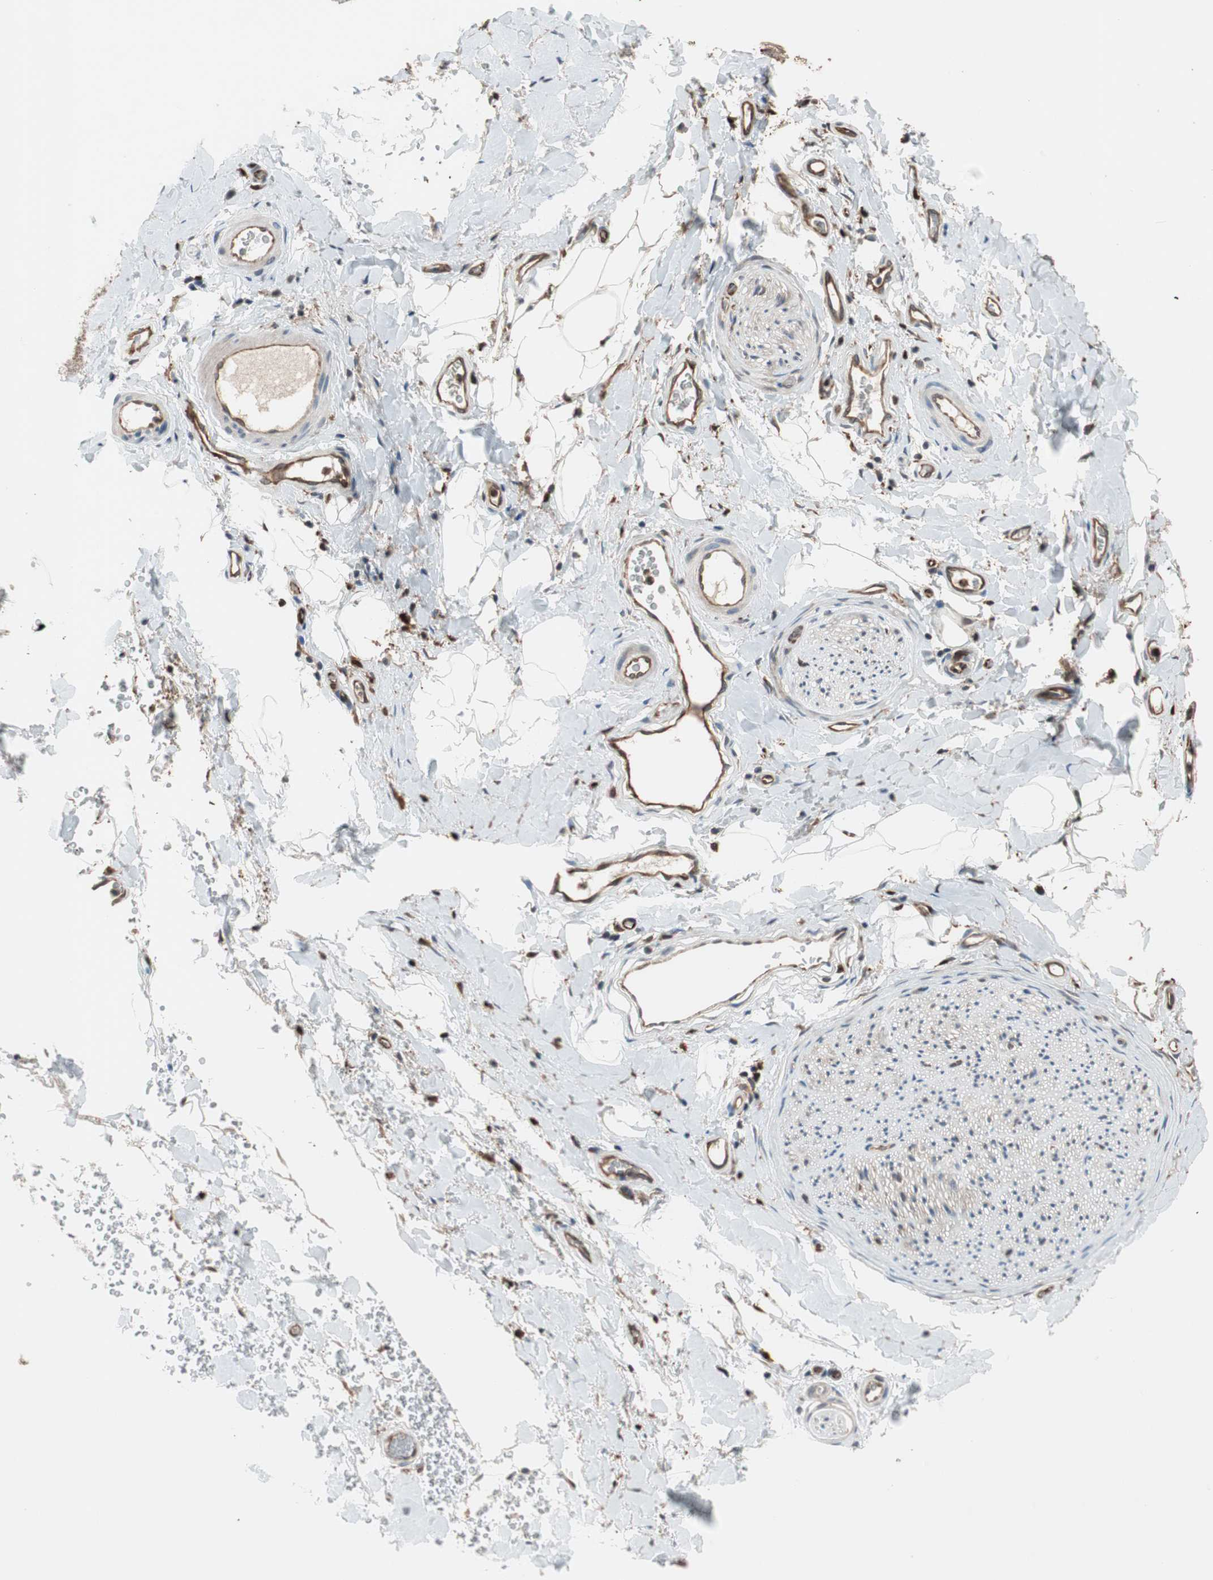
{"staining": {"intensity": "weak", "quantity": ">75%", "location": "cytoplasmic/membranous,nuclear"}, "tissue": "adipose tissue", "cell_type": "Adipocytes", "image_type": "normal", "snomed": [{"axis": "morphology", "description": "Normal tissue, NOS"}, {"axis": "morphology", "description": "Carcinoma, NOS"}, {"axis": "topography", "description": "Pancreas"}, {"axis": "topography", "description": "Peripheral nerve tissue"}], "caption": "This histopathology image demonstrates unremarkable adipose tissue stained with immunohistochemistry to label a protein in brown. The cytoplasmic/membranous,nuclear of adipocytes show weak positivity for the protein. Nuclei are counter-stained blue.", "gene": "P3R3URF", "patient": {"sex": "female", "age": 29}}